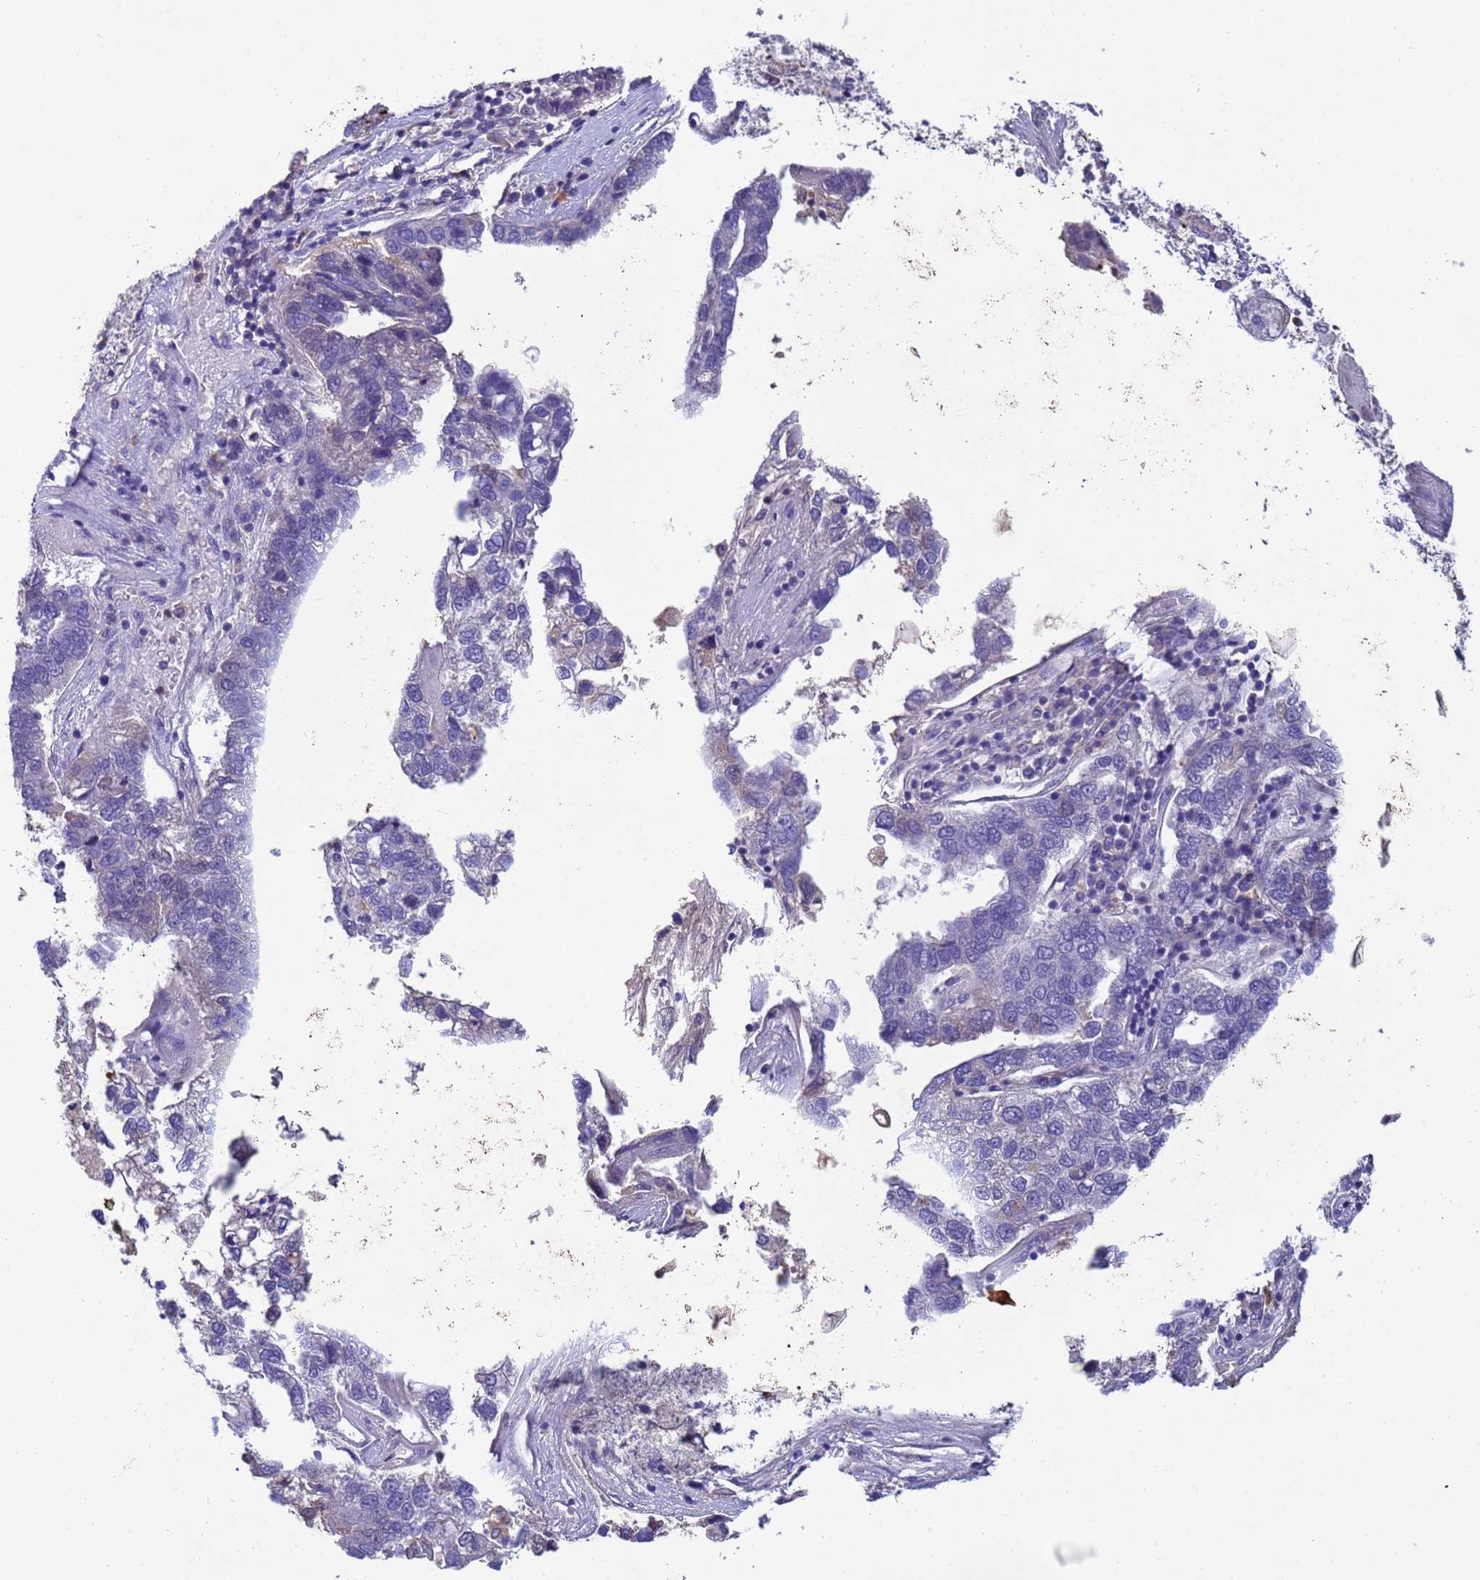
{"staining": {"intensity": "negative", "quantity": "none", "location": "none"}, "tissue": "pancreatic cancer", "cell_type": "Tumor cells", "image_type": "cancer", "snomed": [{"axis": "morphology", "description": "Adenocarcinoma, NOS"}, {"axis": "topography", "description": "Pancreas"}], "caption": "This is an immunohistochemistry photomicrograph of pancreatic adenocarcinoma. There is no positivity in tumor cells.", "gene": "ZNF248", "patient": {"sex": "female", "age": 61}}